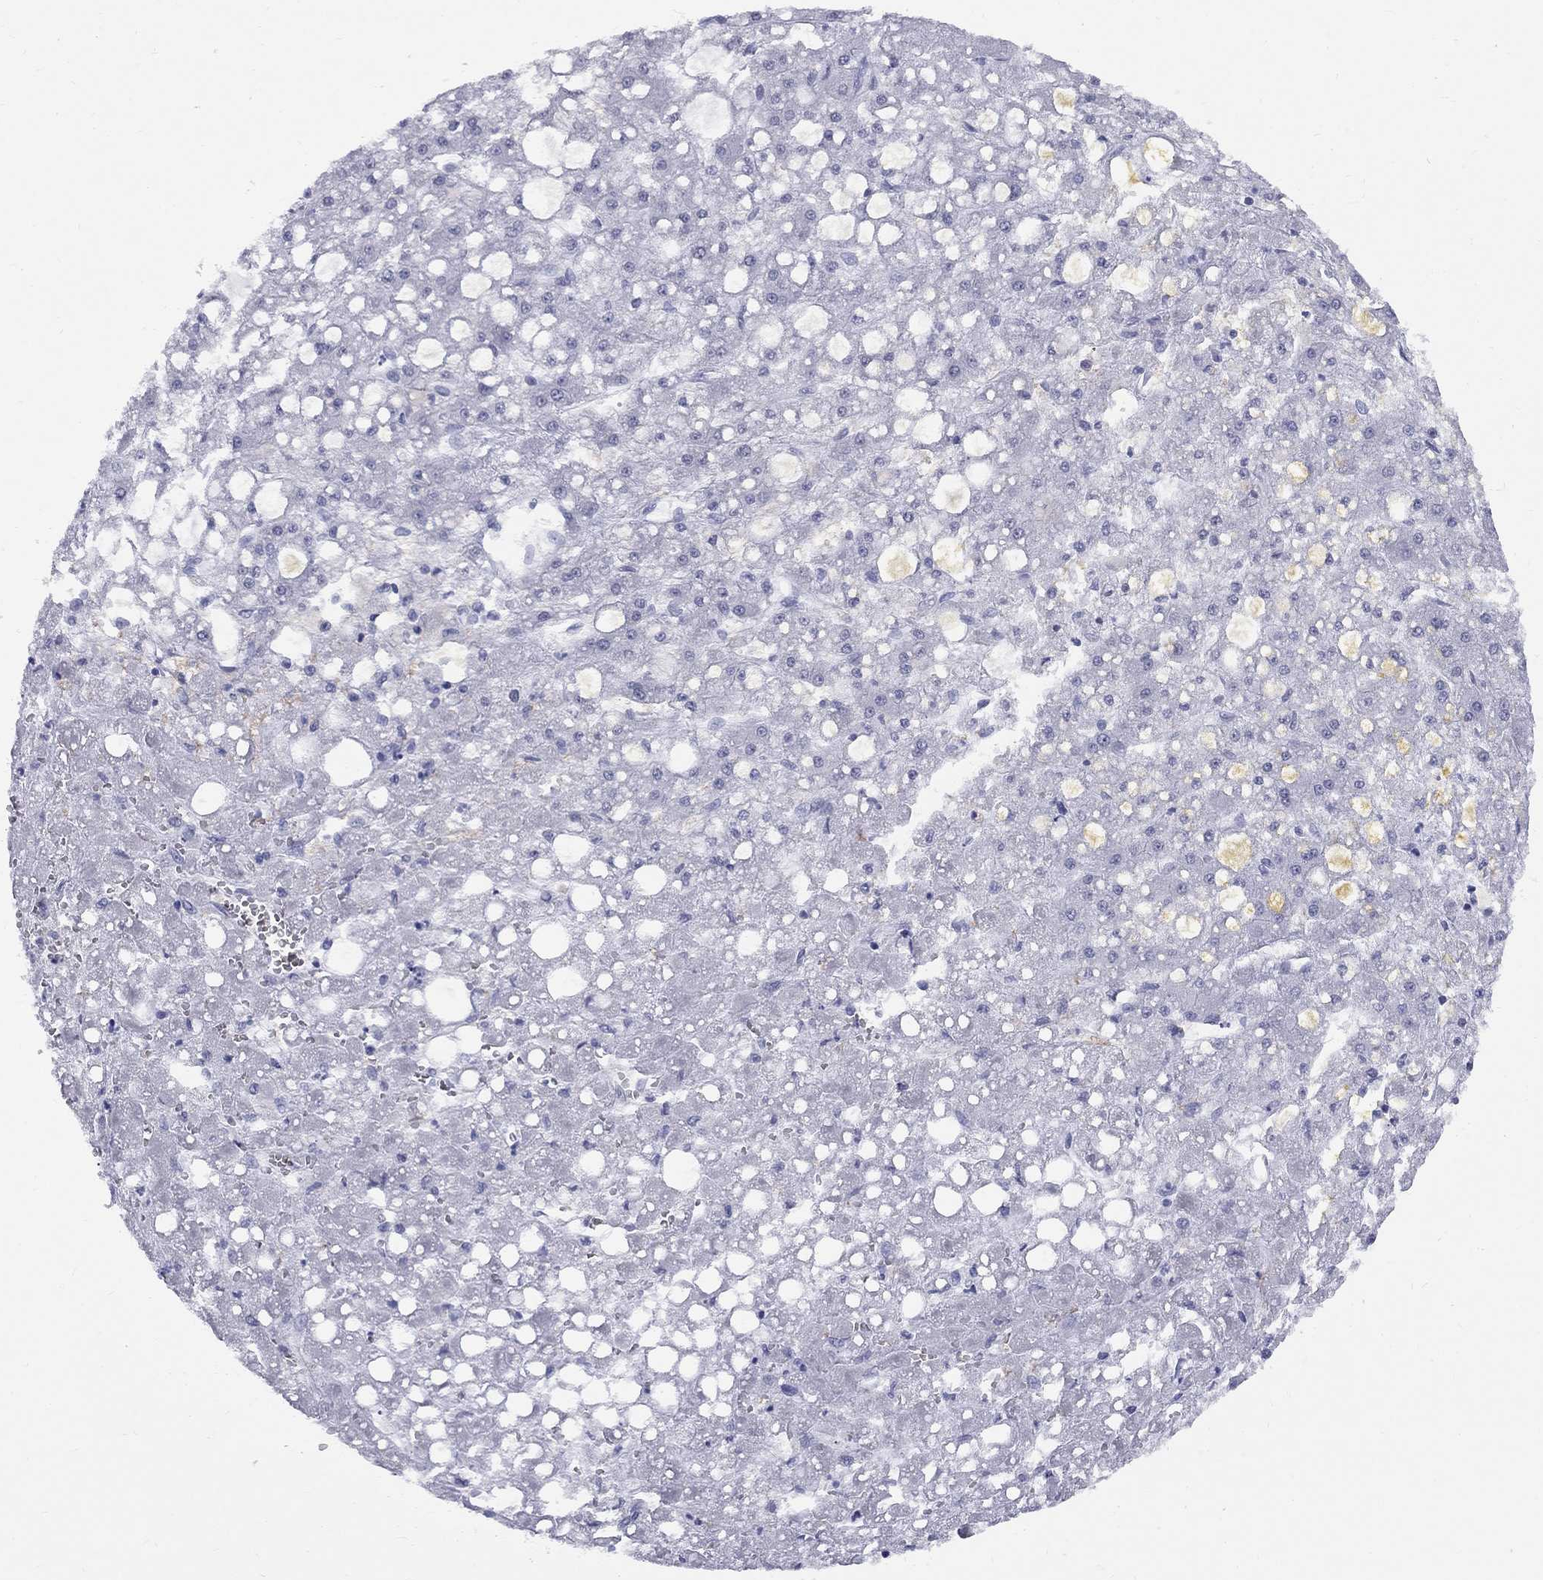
{"staining": {"intensity": "negative", "quantity": "none", "location": "none"}, "tissue": "liver cancer", "cell_type": "Tumor cells", "image_type": "cancer", "snomed": [{"axis": "morphology", "description": "Carcinoma, Hepatocellular, NOS"}, {"axis": "topography", "description": "Liver"}], "caption": "Immunohistochemistry (IHC) micrograph of neoplastic tissue: liver cancer stained with DAB demonstrates no significant protein positivity in tumor cells. The staining is performed using DAB (3,3'-diaminobenzidine) brown chromogen with nuclei counter-stained in using hematoxylin.", "gene": "DMTN", "patient": {"sex": "male", "age": 67}}